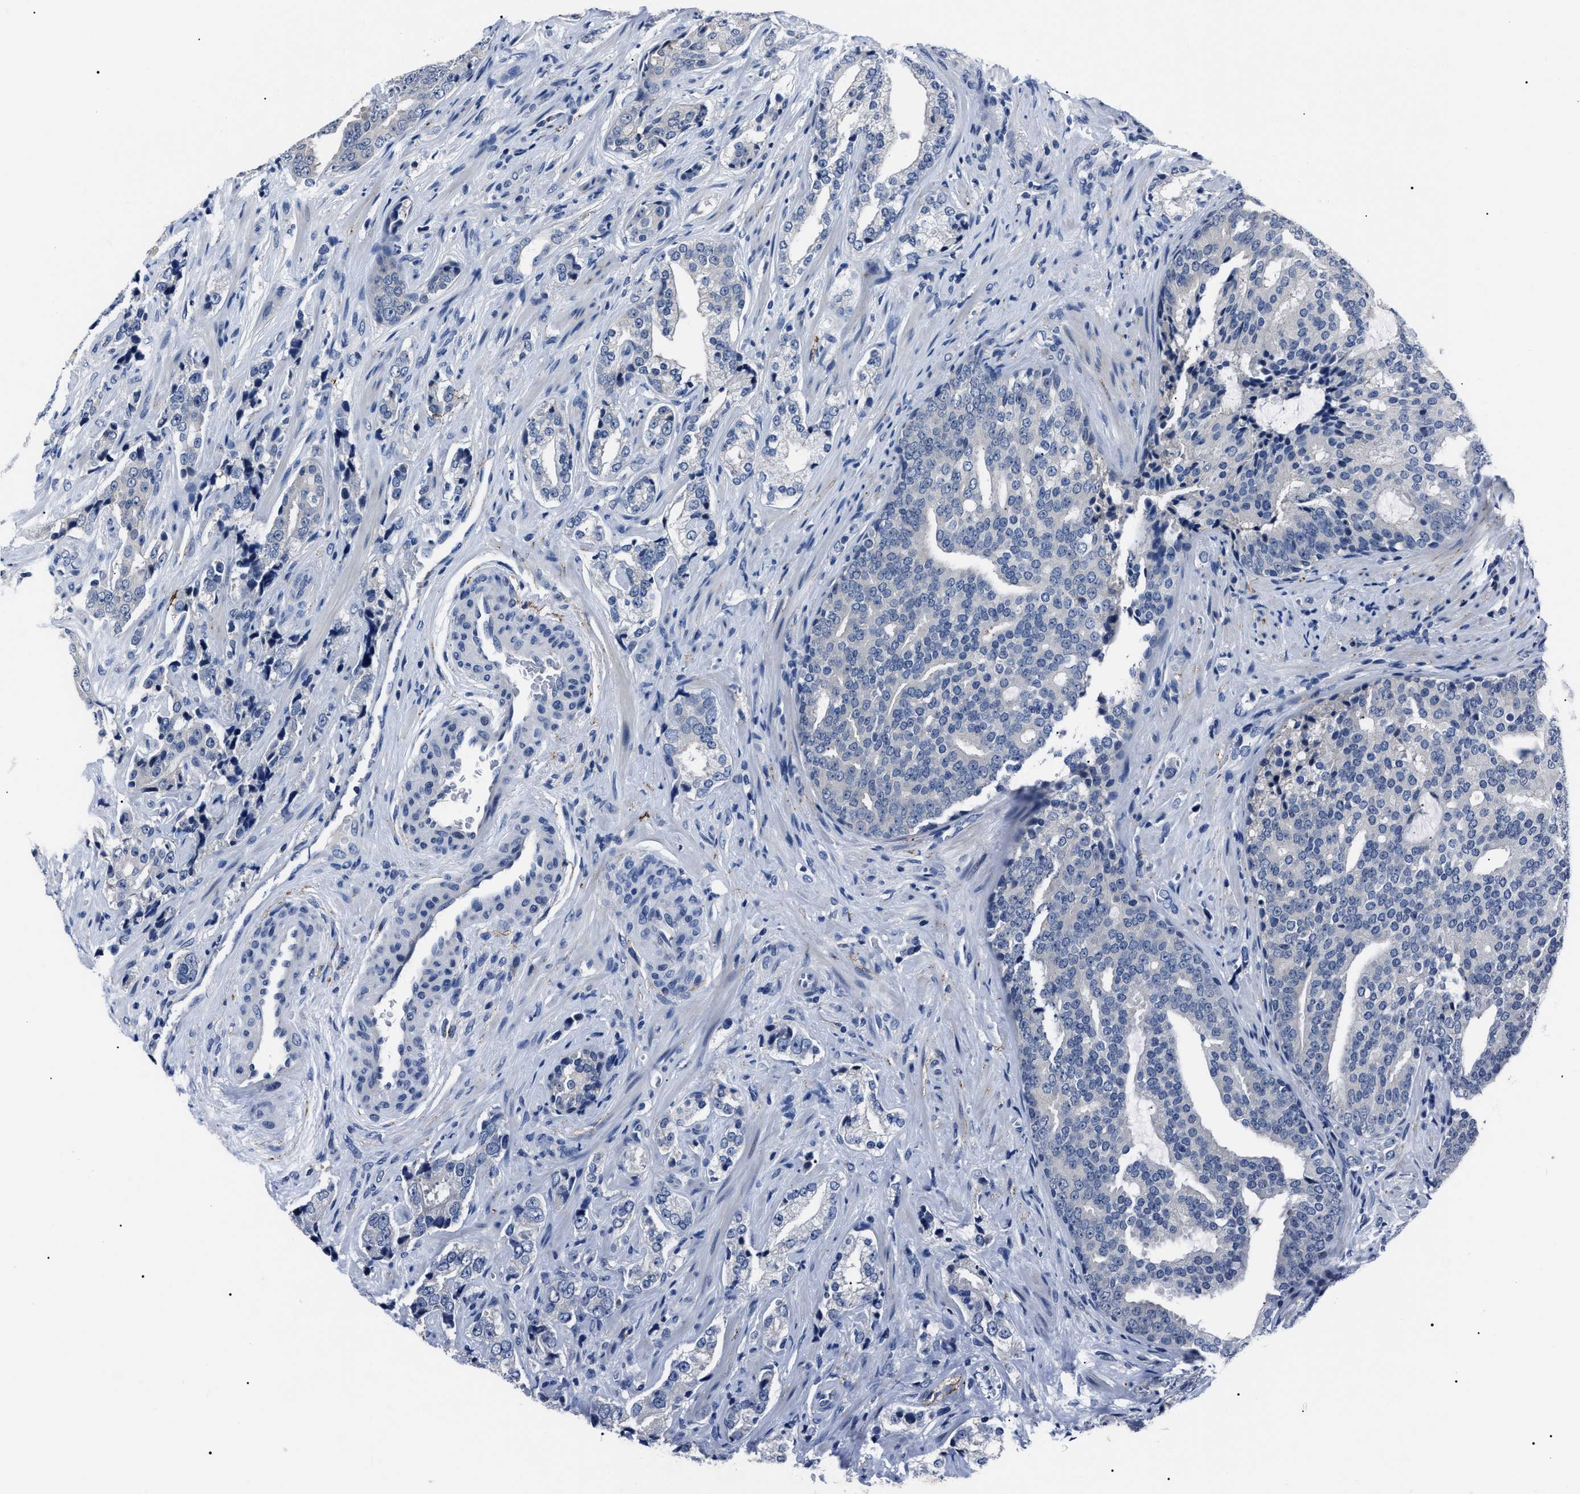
{"staining": {"intensity": "negative", "quantity": "none", "location": "none"}, "tissue": "prostate cancer", "cell_type": "Tumor cells", "image_type": "cancer", "snomed": [{"axis": "morphology", "description": "Adenocarcinoma, High grade"}, {"axis": "topography", "description": "Prostate"}], "caption": "DAB (3,3'-diaminobenzidine) immunohistochemical staining of prostate cancer exhibits no significant positivity in tumor cells.", "gene": "LRWD1", "patient": {"sex": "male", "age": 71}}